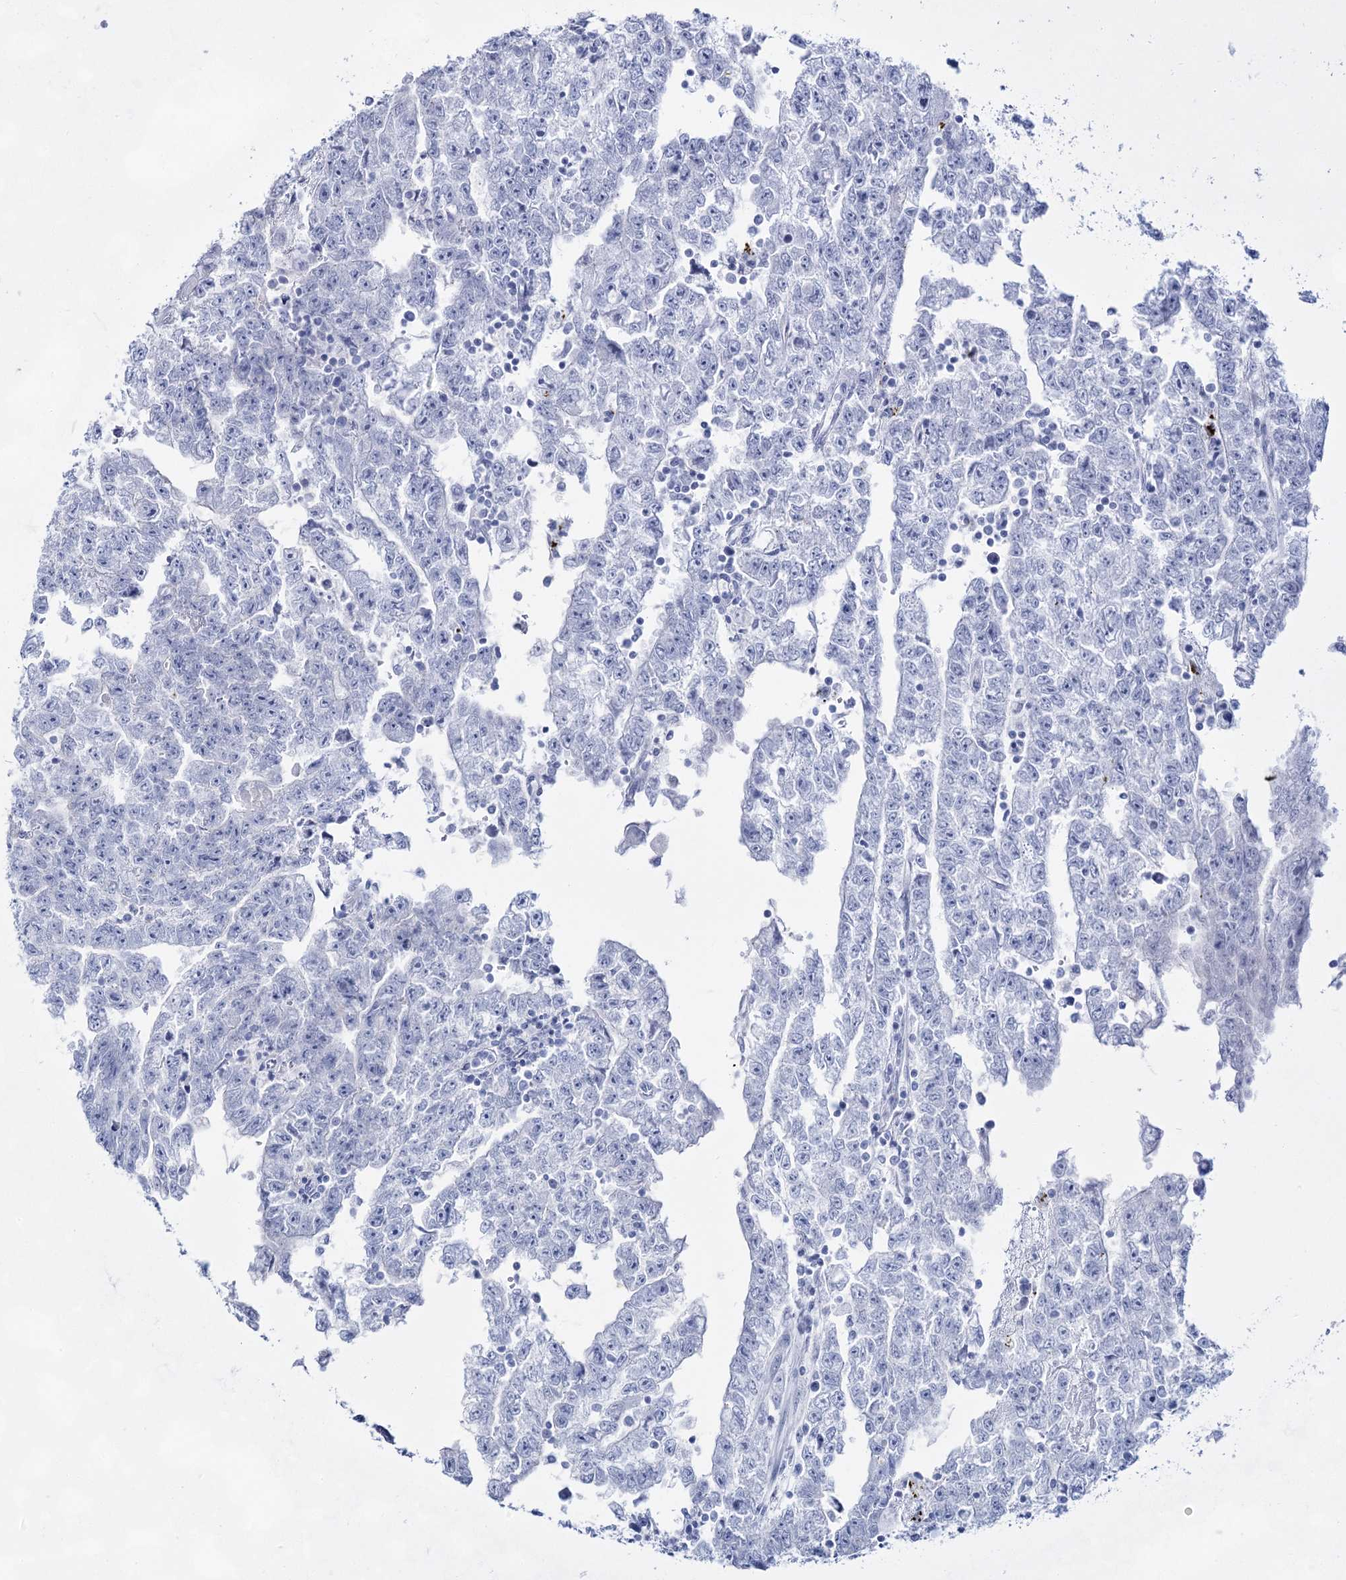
{"staining": {"intensity": "negative", "quantity": "none", "location": "none"}, "tissue": "testis cancer", "cell_type": "Tumor cells", "image_type": "cancer", "snomed": [{"axis": "morphology", "description": "Carcinoma, Embryonal, NOS"}, {"axis": "topography", "description": "Testis"}], "caption": "Tumor cells are negative for protein expression in human testis cancer. (Immunohistochemistry, brightfield microscopy, high magnification).", "gene": "ACRV1", "patient": {"sex": "male", "age": 25}}